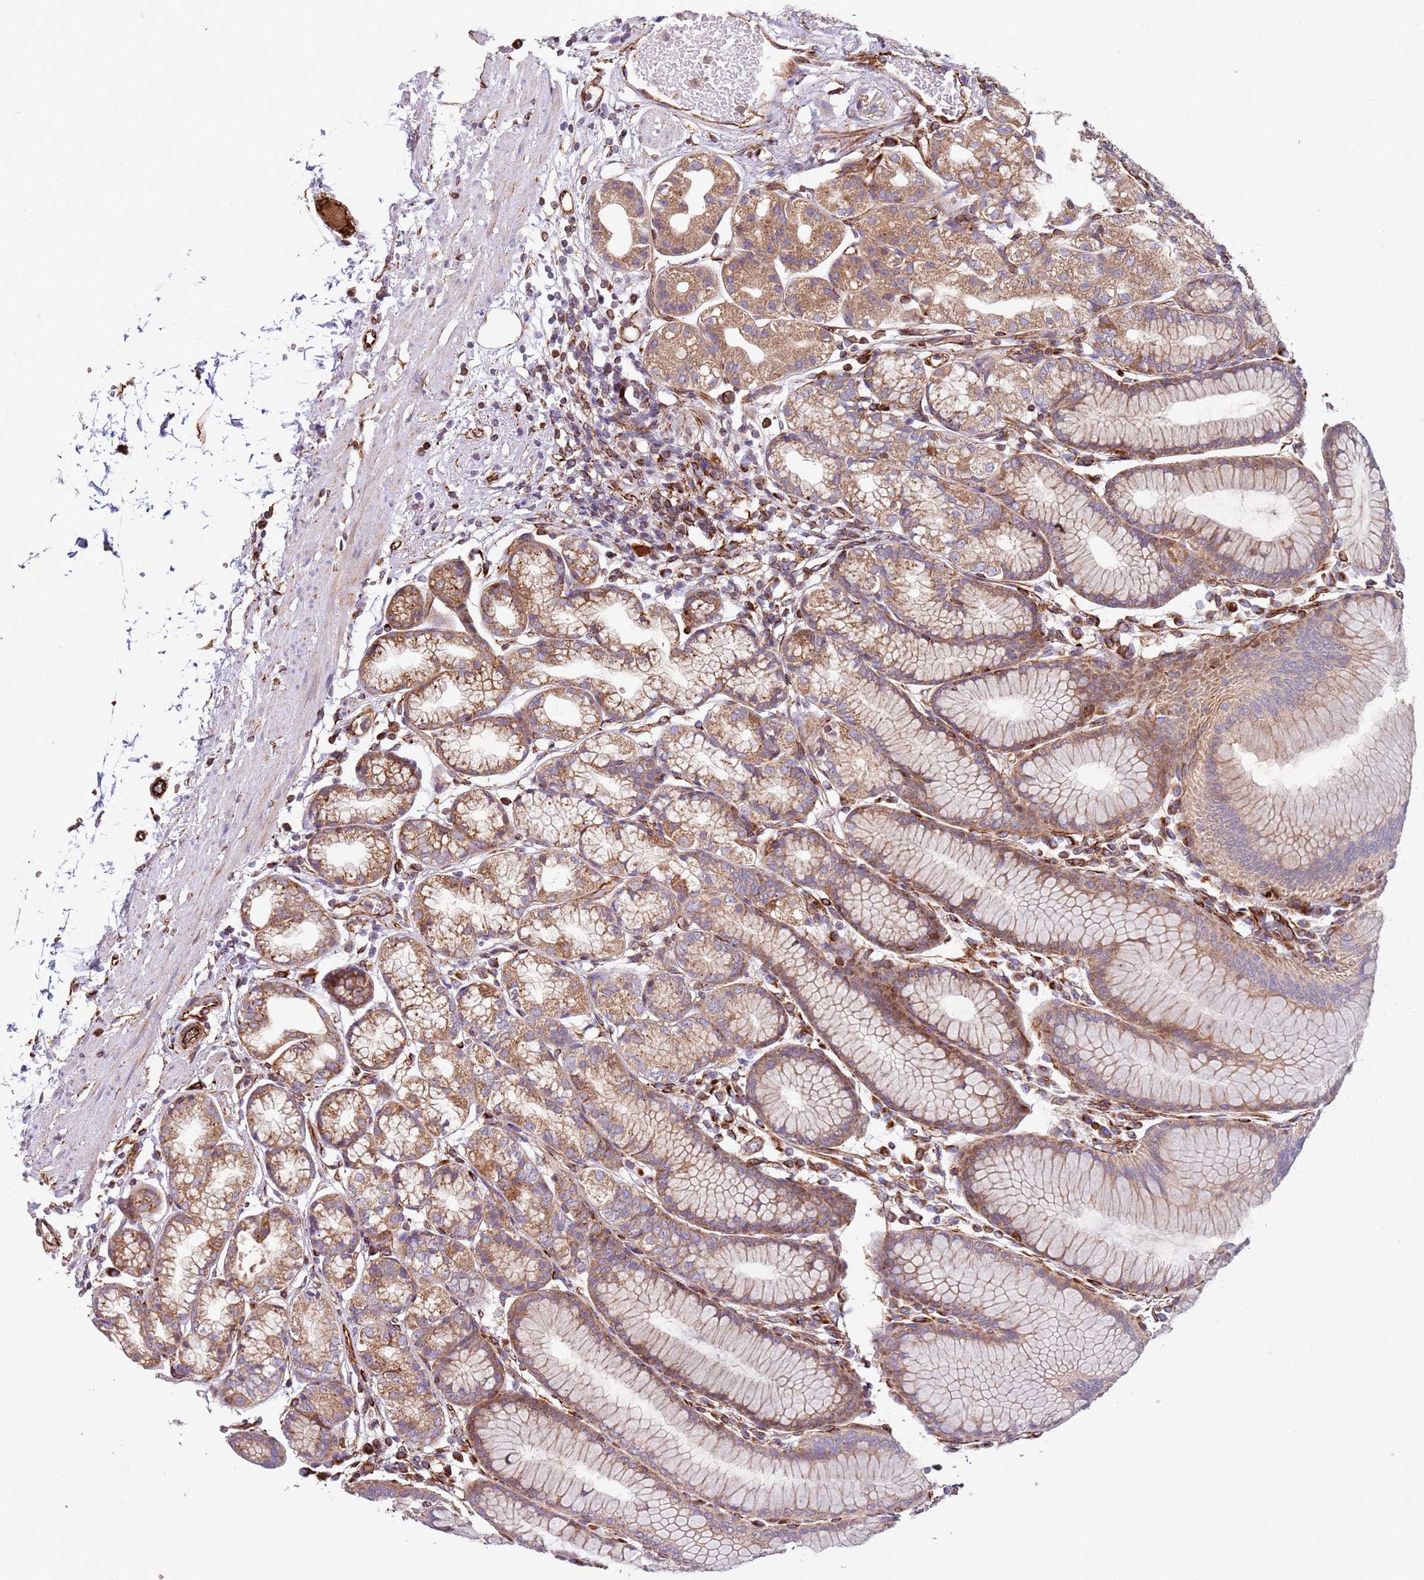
{"staining": {"intensity": "moderate", "quantity": ">75%", "location": "cytoplasmic/membranous"}, "tissue": "stomach", "cell_type": "Glandular cells", "image_type": "normal", "snomed": [{"axis": "morphology", "description": "Normal tissue, NOS"}, {"axis": "topography", "description": "Stomach"}], "caption": "Moderate cytoplasmic/membranous staining is identified in approximately >75% of glandular cells in unremarkable stomach. Nuclei are stained in blue.", "gene": "SNAPIN", "patient": {"sex": "female", "age": 57}}